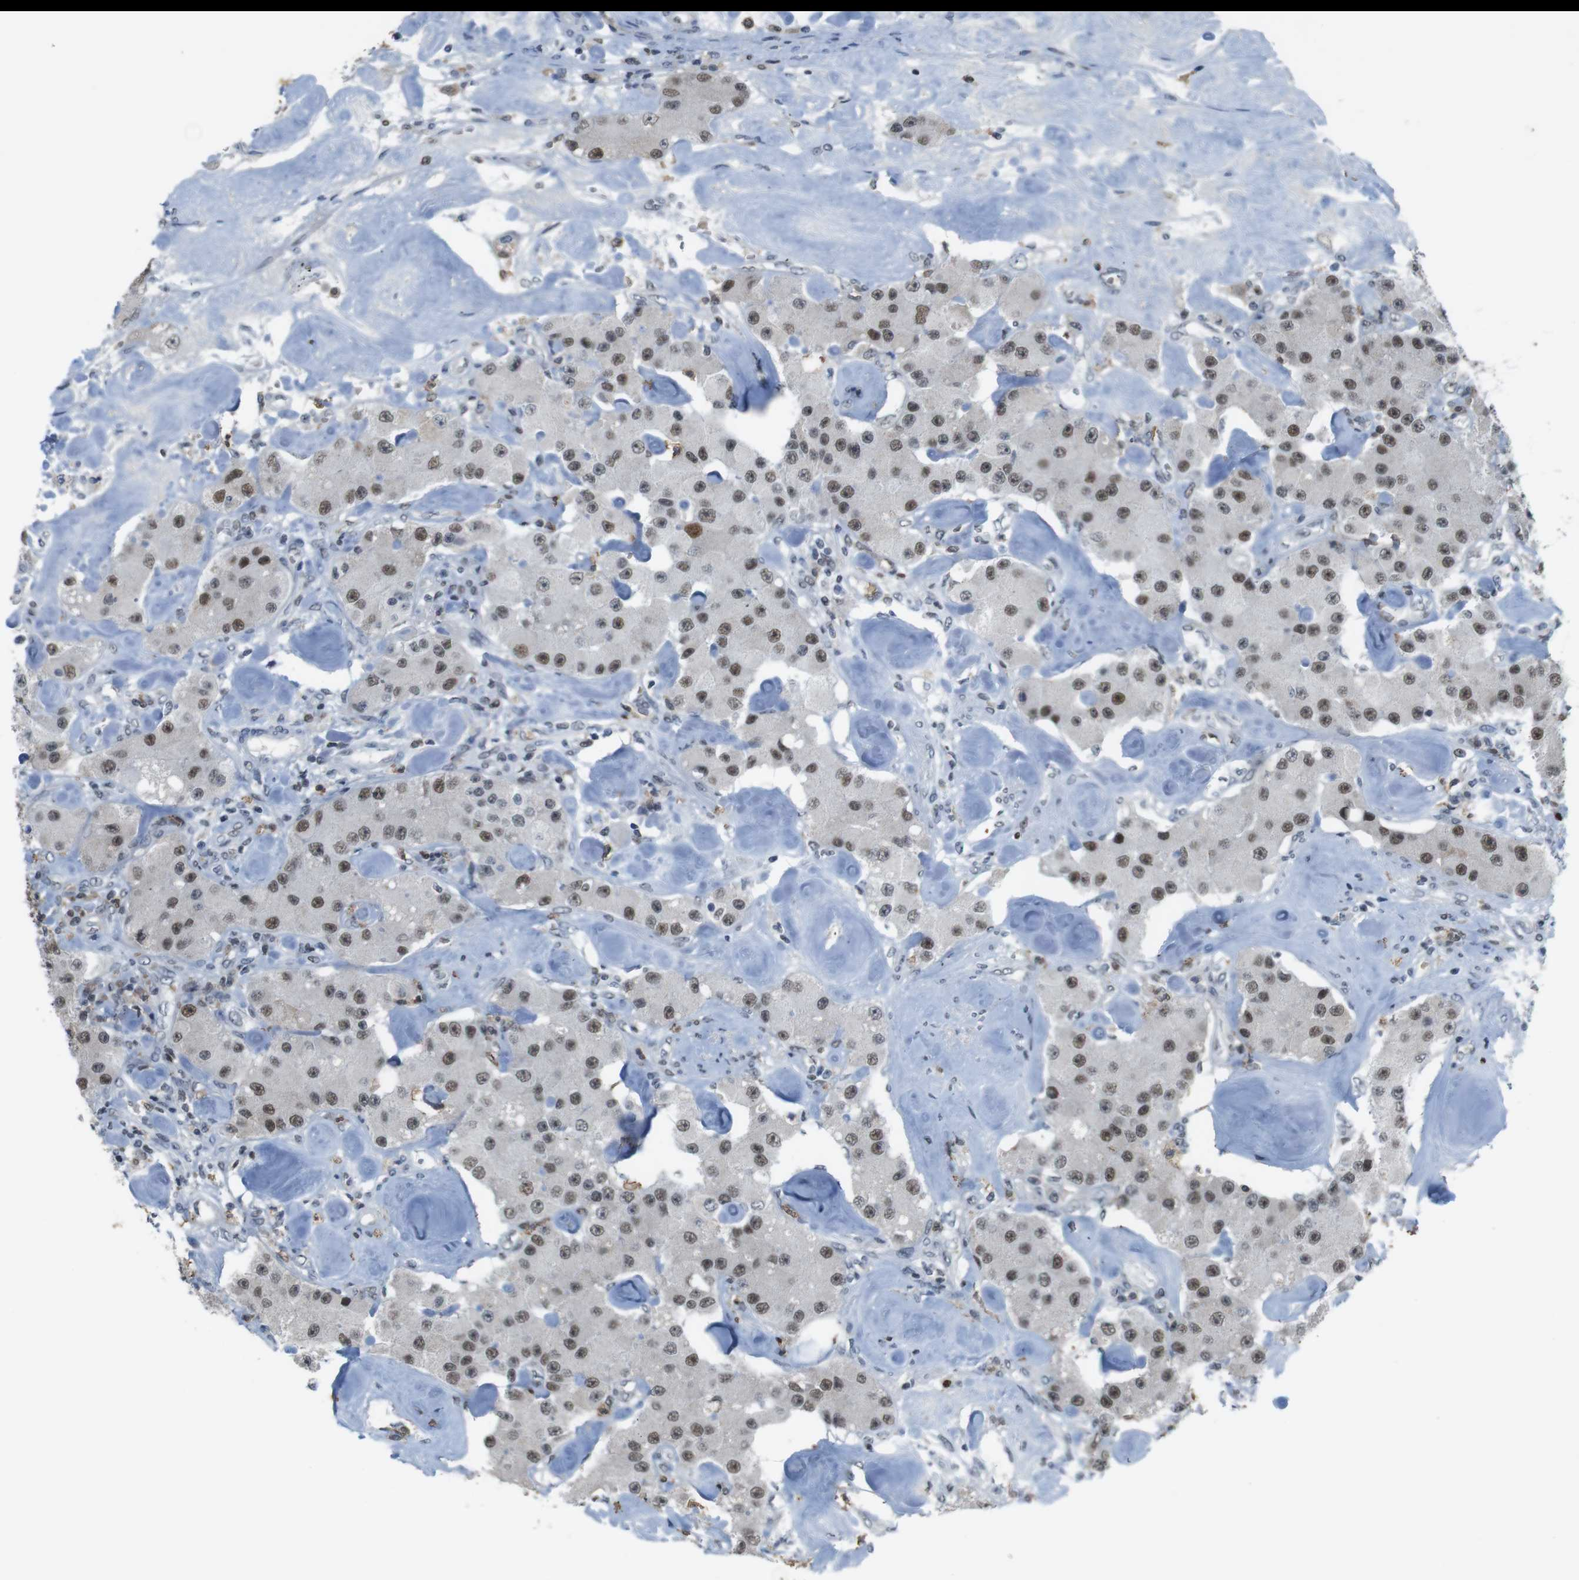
{"staining": {"intensity": "moderate", "quantity": ">75%", "location": "nuclear"}, "tissue": "carcinoid", "cell_type": "Tumor cells", "image_type": "cancer", "snomed": [{"axis": "morphology", "description": "Carcinoid, malignant, NOS"}, {"axis": "topography", "description": "Pancreas"}], "caption": "This image reveals IHC staining of human carcinoid, with medium moderate nuclear staining in about >75% of tumor cells.", "gene": "SUB1", "patient": {"sex": "male", "age": 41}}